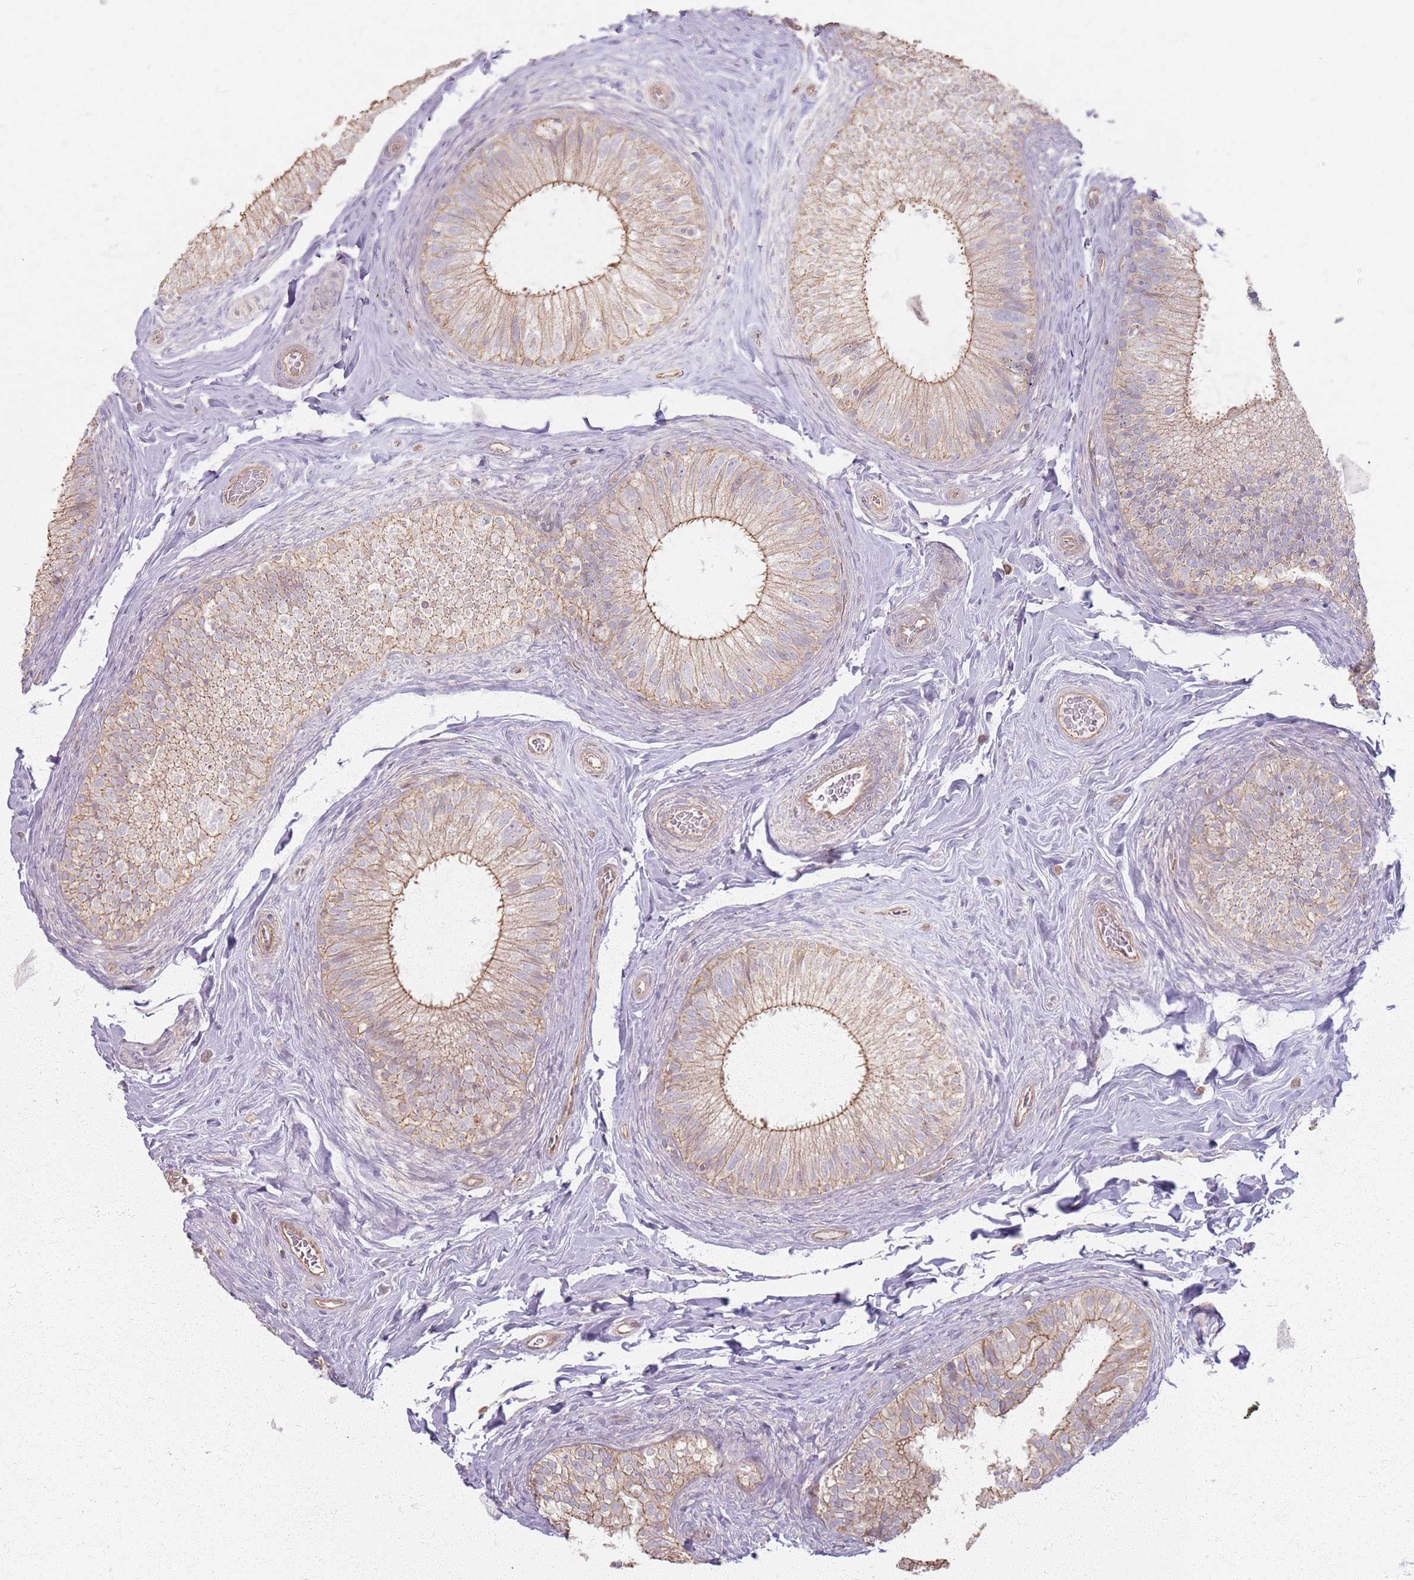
{"staining": {"intensity": "moderate", "quantity": "25%-75%", "location": "cytoplasmic/membranous"}, "tissue": "epididymis", "cell_type": "Glandular cells", "image_type": "normal", "snomed": [{"axis": "morphology", "description": "Normal tissue, NOS"}, {"axis": "topography", "description": "Epididymis"}], "caption": "Moderate cytoplasmic/membranous expression is identified in approximately 25%-75% of glandular cells in benign epididymis. The staining was performed using DAB to visualize the protein expression in brown, while the nuclei were stained in blue with hematoxylin (Magnification: 20x).", "gene": "KCNA5", "patient": {"sex": "male", "age": 49}}